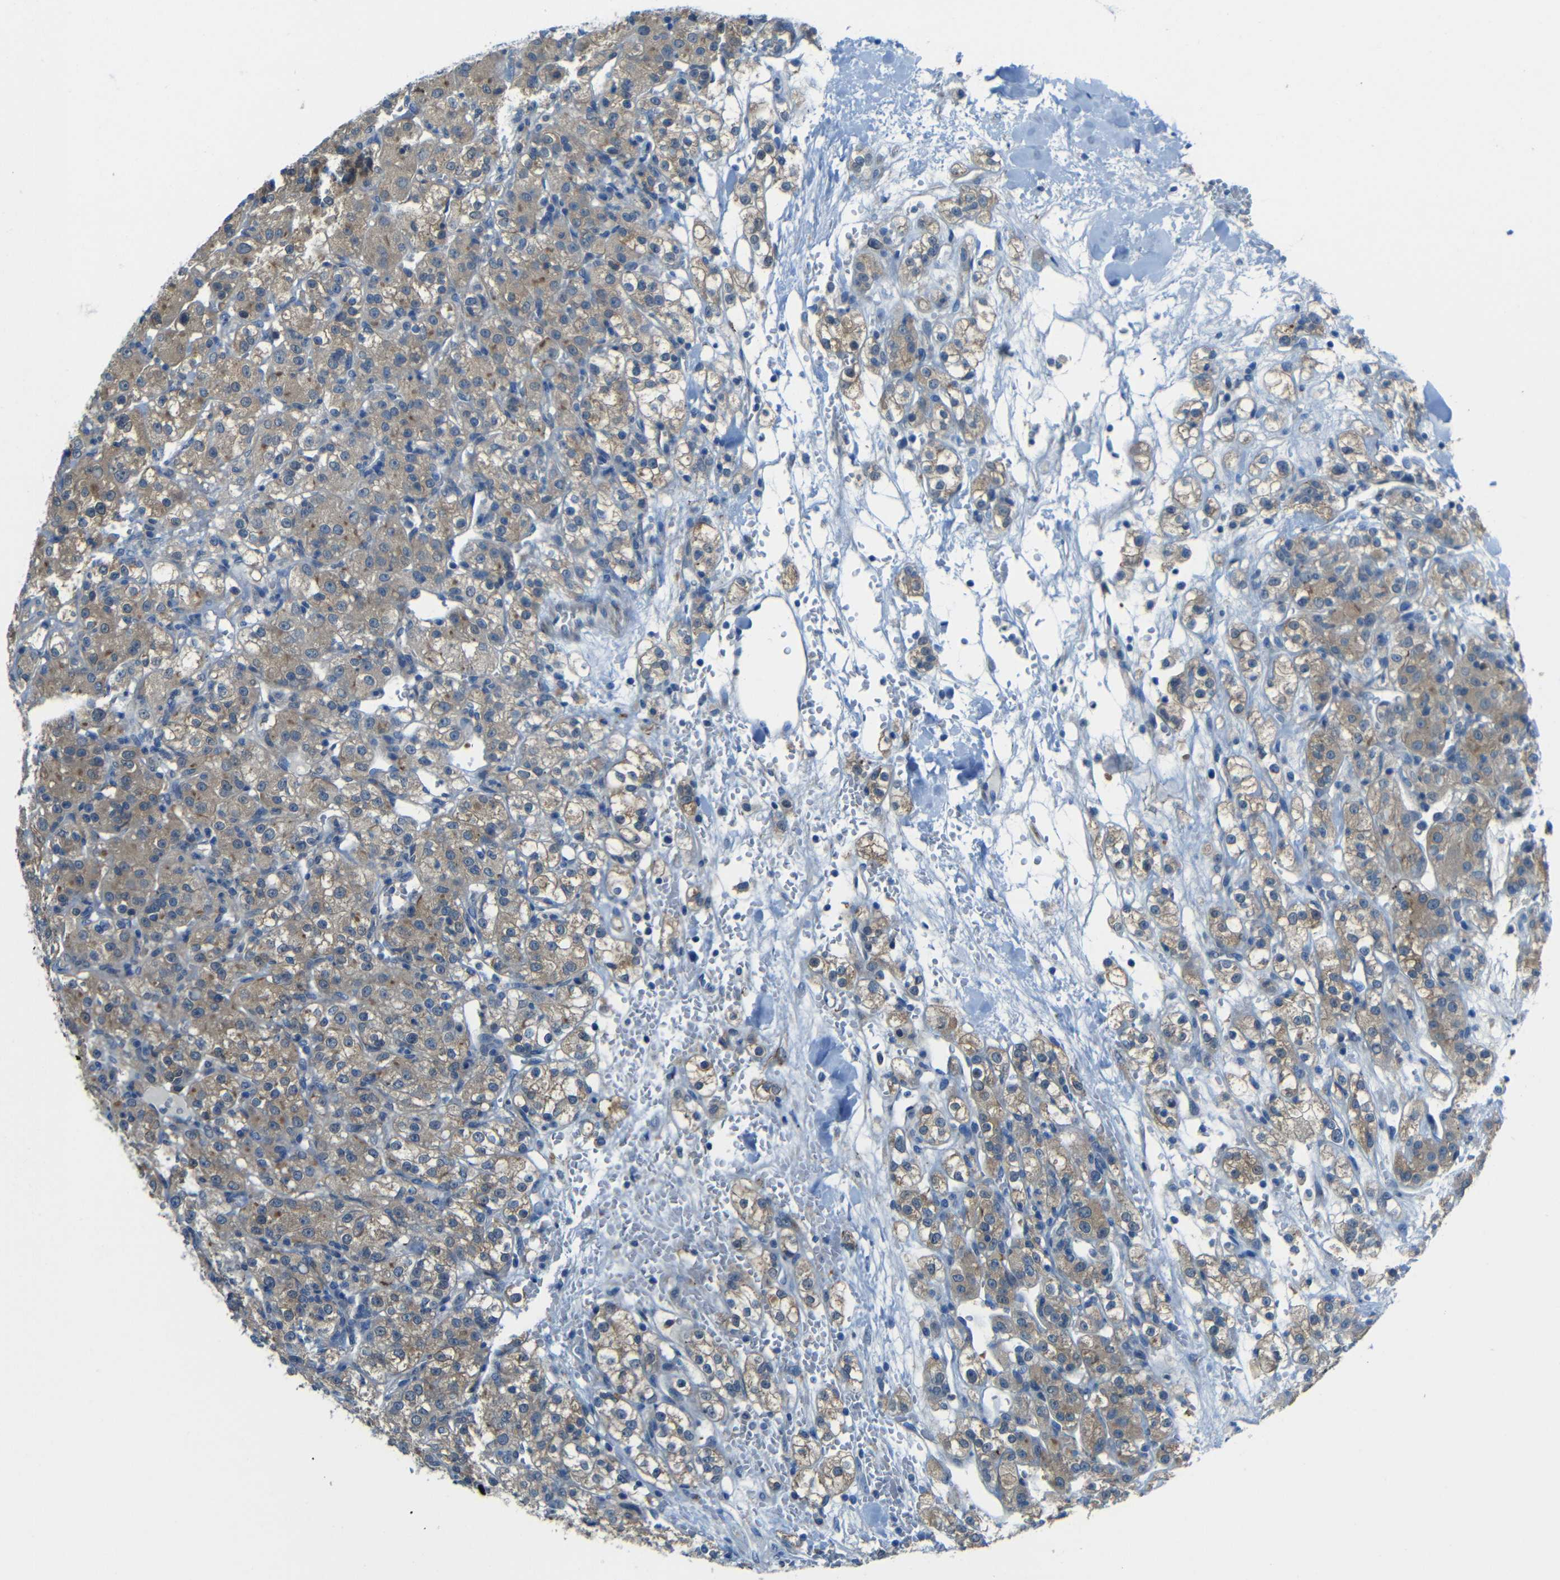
{"staining": {"intensity": "moderate", "quantity": ">75%", "location": "cytoplasmic/membranous"}, "tissue": "renal cancer", "cell_type": "Tumor cells", "image_type": "cancer", "snomed": [{"axis": "morphology", "description": "Normal tissue, NOS"}, {"axis": "morphology", "description": "Adenocarcinoma, NOS"}, {"axis": "topography", "description": "Kidney"}], "caption": "About >75% of tumor cells in human adenocarcinoma (renal) show moderate cytoplasmic/membranous protein expression as visualized by brown immunohistochemical staining.", "gene": "CYP26B1", "patient": {"sex": "male", "age": 61}}